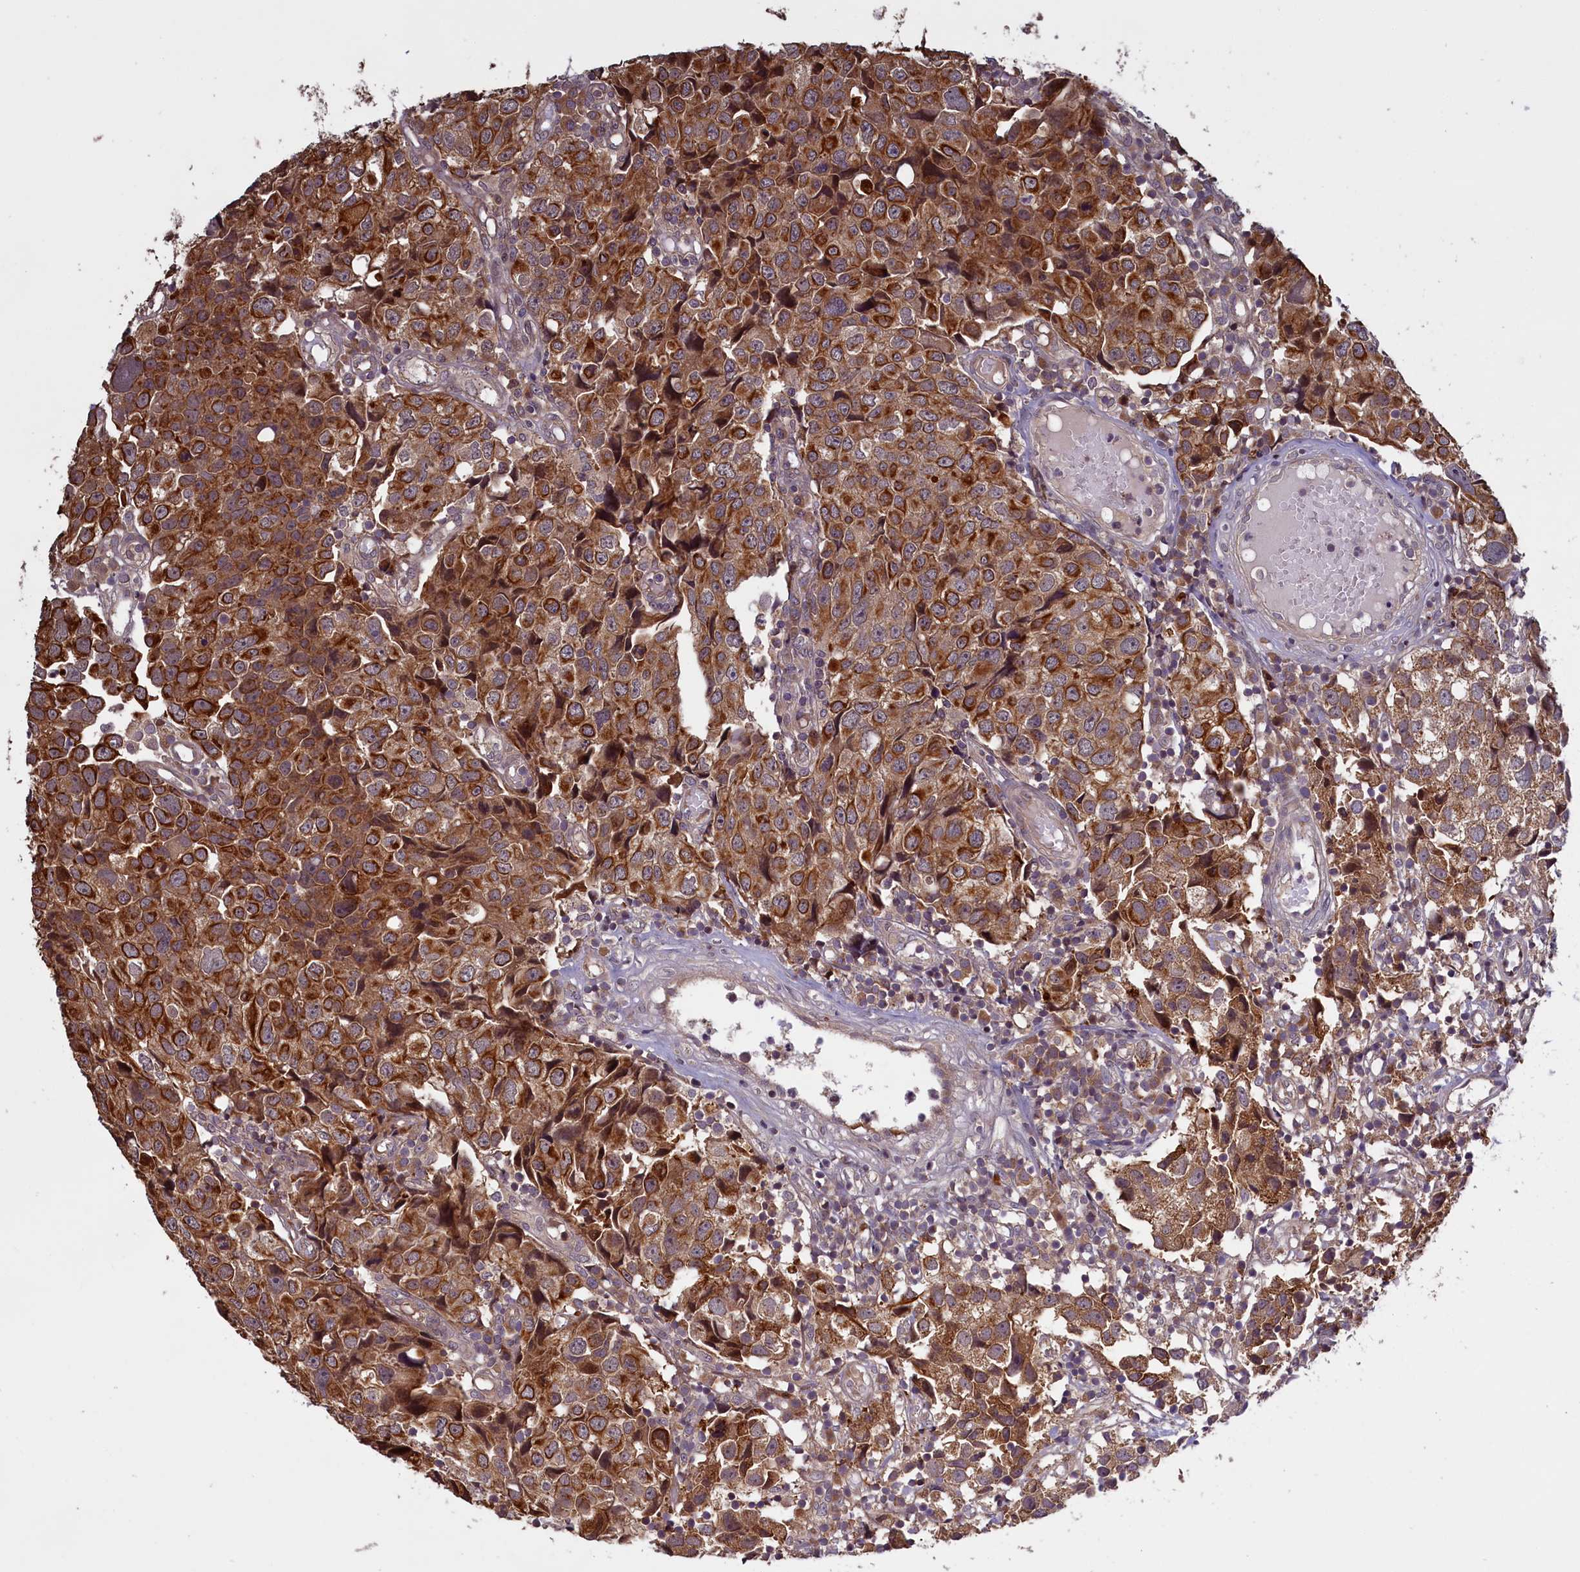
{"staining": {"intensity": "moderate", "quantity": ">75%", "location": "cytoplasmic/membranous"}, "tissue": "urothelial cancer", "cell_type": "Tumor cells", "image_type": "cancer", "snomed": [{"axis": "morphology", "description": "Urothelial carcinoma, High grade"}, {"axis": "topography", "description": "Urinary bladder"}], "caption": "Urothelial carcinoma (high-grade) stained with DAB IHC reveals medium levels of moderate cytoplasmic/membranous staining in about >75% of tumor cells.", "gene": "DENND1B", "patient": {"sex": "female", "age": 75}}